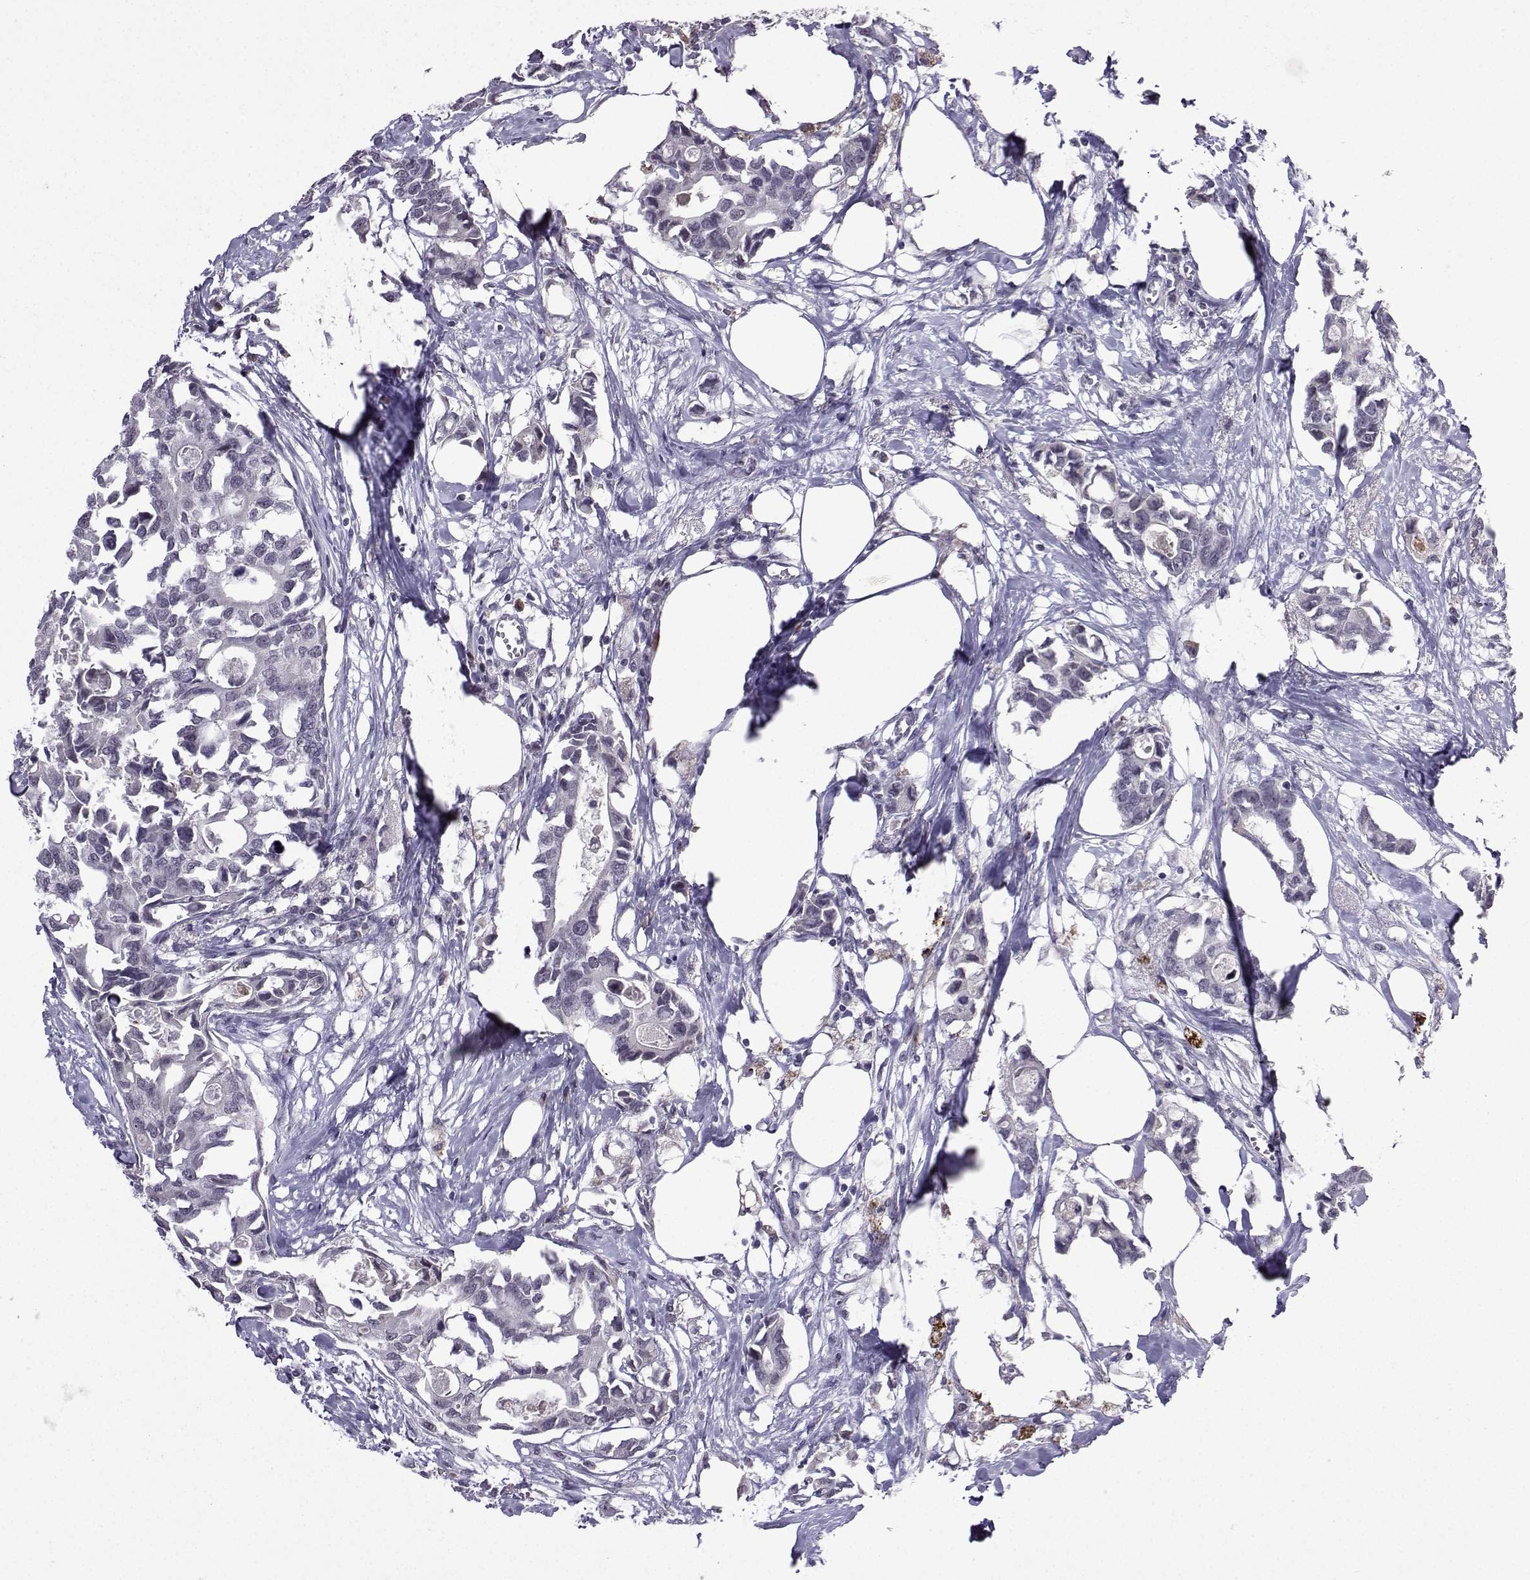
{"staining": {"intensity": "negative", "quantity": "none", "location": "none"}, "tissue": "breast cancer", "cell_type": "Tumor cells", "image_type": "cancer", "snomed": [{"axis": "morphology", "description": "Duct carcinoma"}, {"axis": "topography", "description": "Breast"}], "caption": "IHC image of human breast invasive ductal carcinoma stained for a protein (brown), which displays no staining in tumor cells.", "gene": "CCL28", "patient": {"sex": "female", "age": 83}}